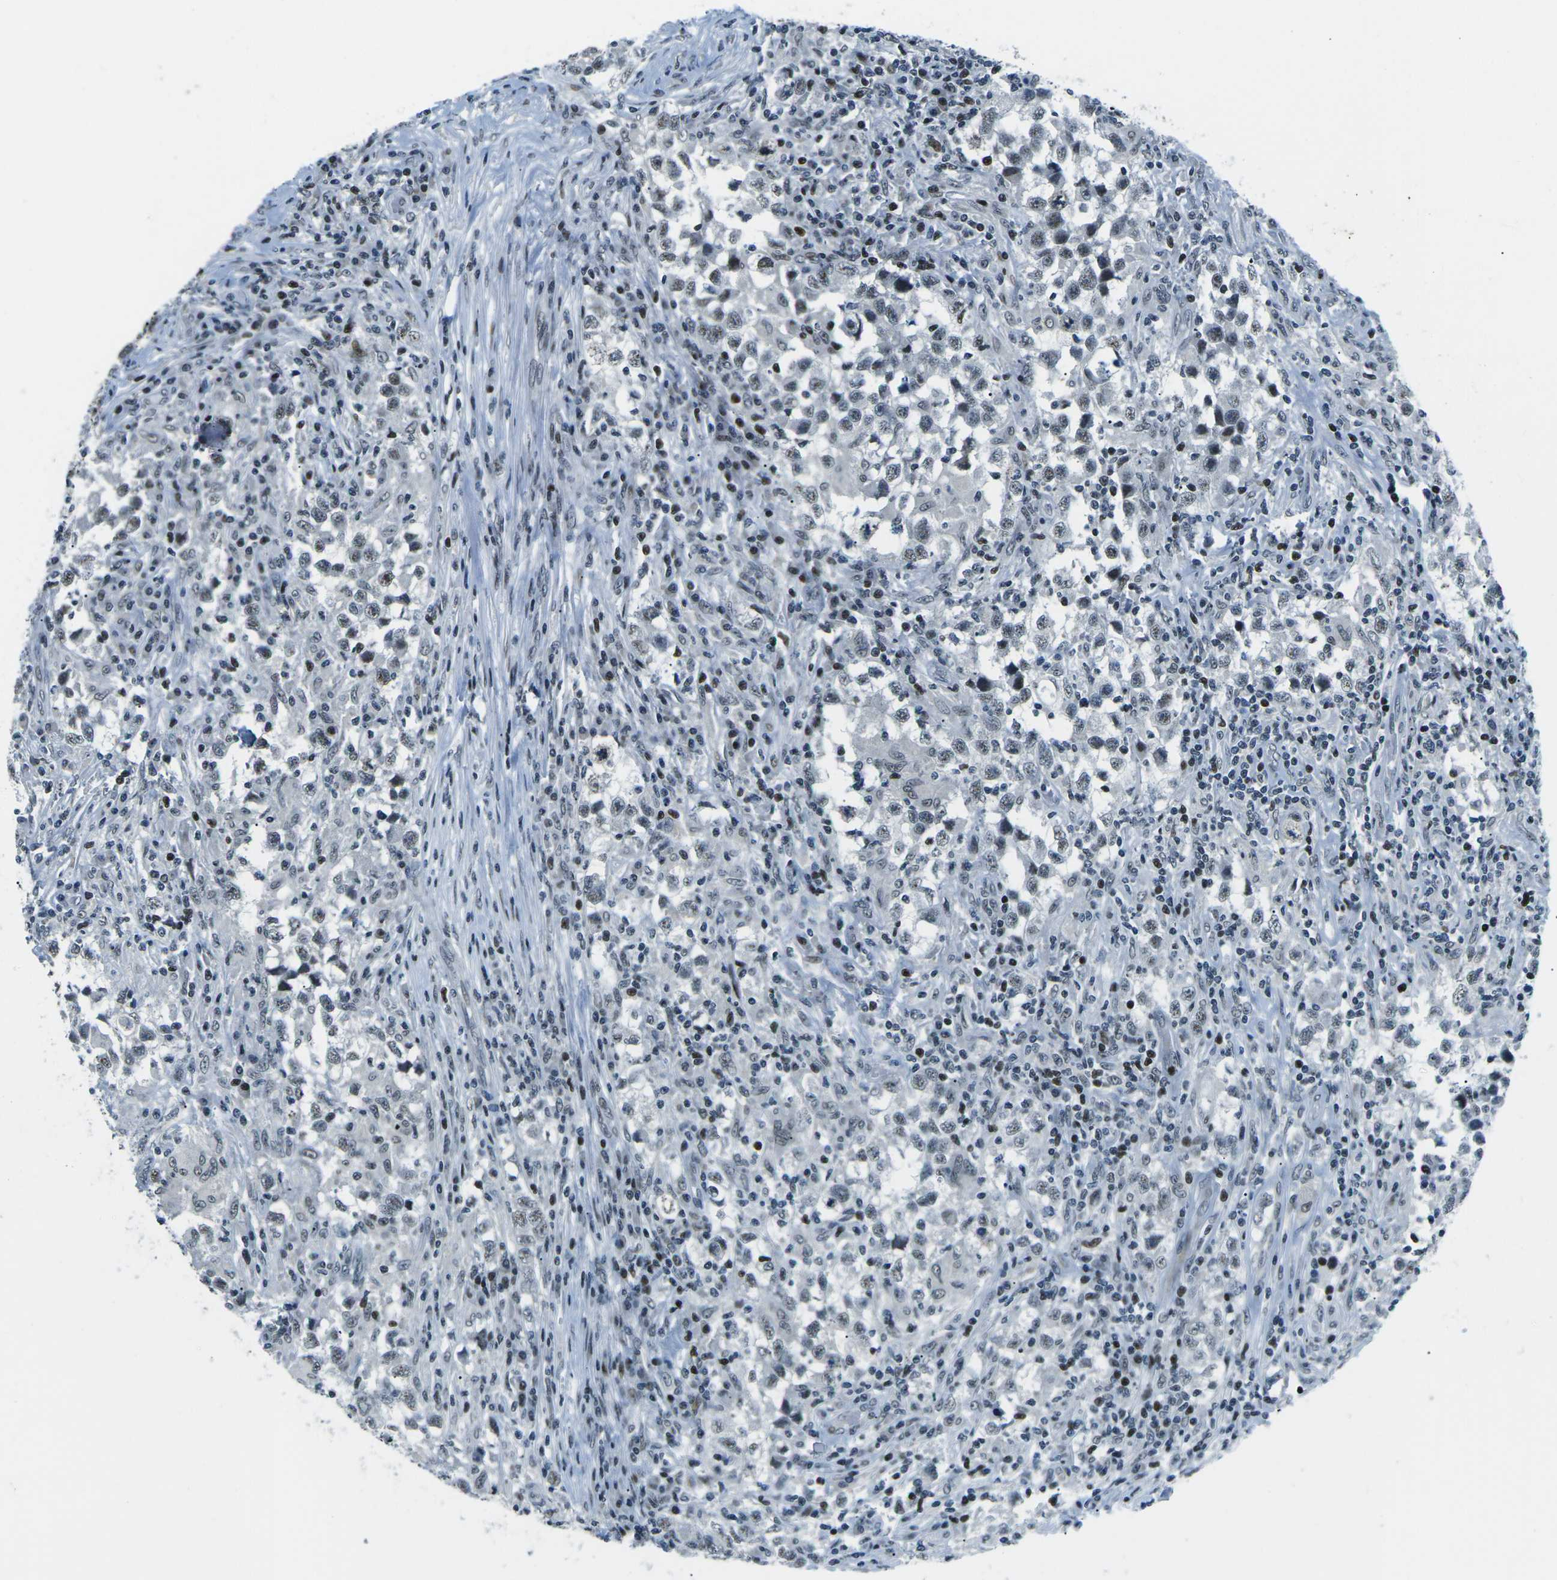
{"staining": {"intensity": "weak", "quantity": ">75%", "location": "nuclear"}, "tissue": "testis cancer", "cell_type": "Tumor cells", "image_type": "cancer", "snomed": [{"axis": "morphology", "description": "Carcinoma, Embryonal, NOS"}, {"axis": "topography", "description": "Testis"}], "caption": "Brown immunohistochemical staining in human testis cancer reveals weak nuclear positivity in about >75% of tumor cells.", "gene": "RBL2", "patient": {"sex": "male", "age": 21}}